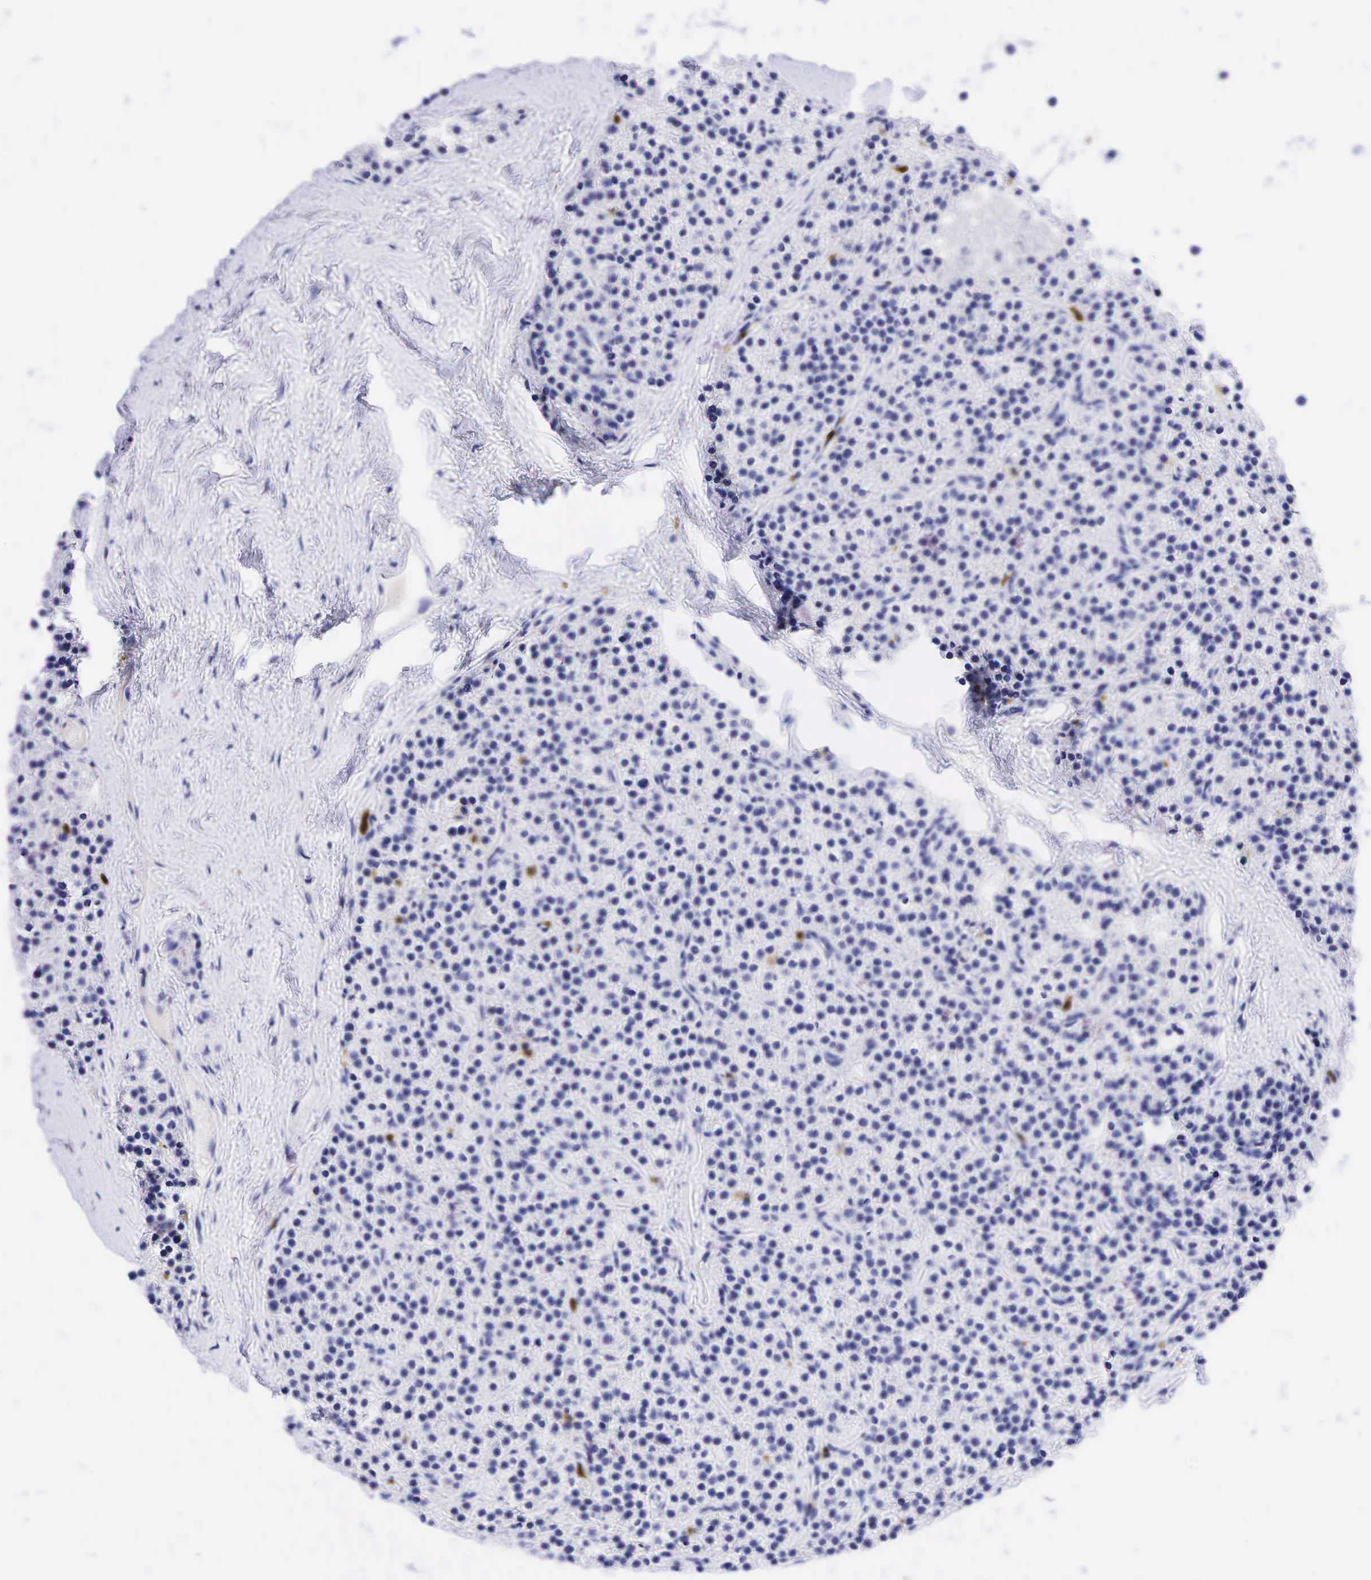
{"staining": {"intensity": "negative", "quantity": "none", "location": "none"}, "tissue": "parathyroid gland", "cell_type": "Glandular cells", "image_type": "normal", "snomed": [{"axis": "morphology", "description": "Normal tissue, NOS"}, {"axis": "topography", "description": "Parathyroid gland"}], "caption": "Immunohistochemical staining of unremarkable human parathyroid gland exhibits no significant staining in glandular cells.", "gene": "CD8A", "patient": {"sex": "female", "age": 54}}